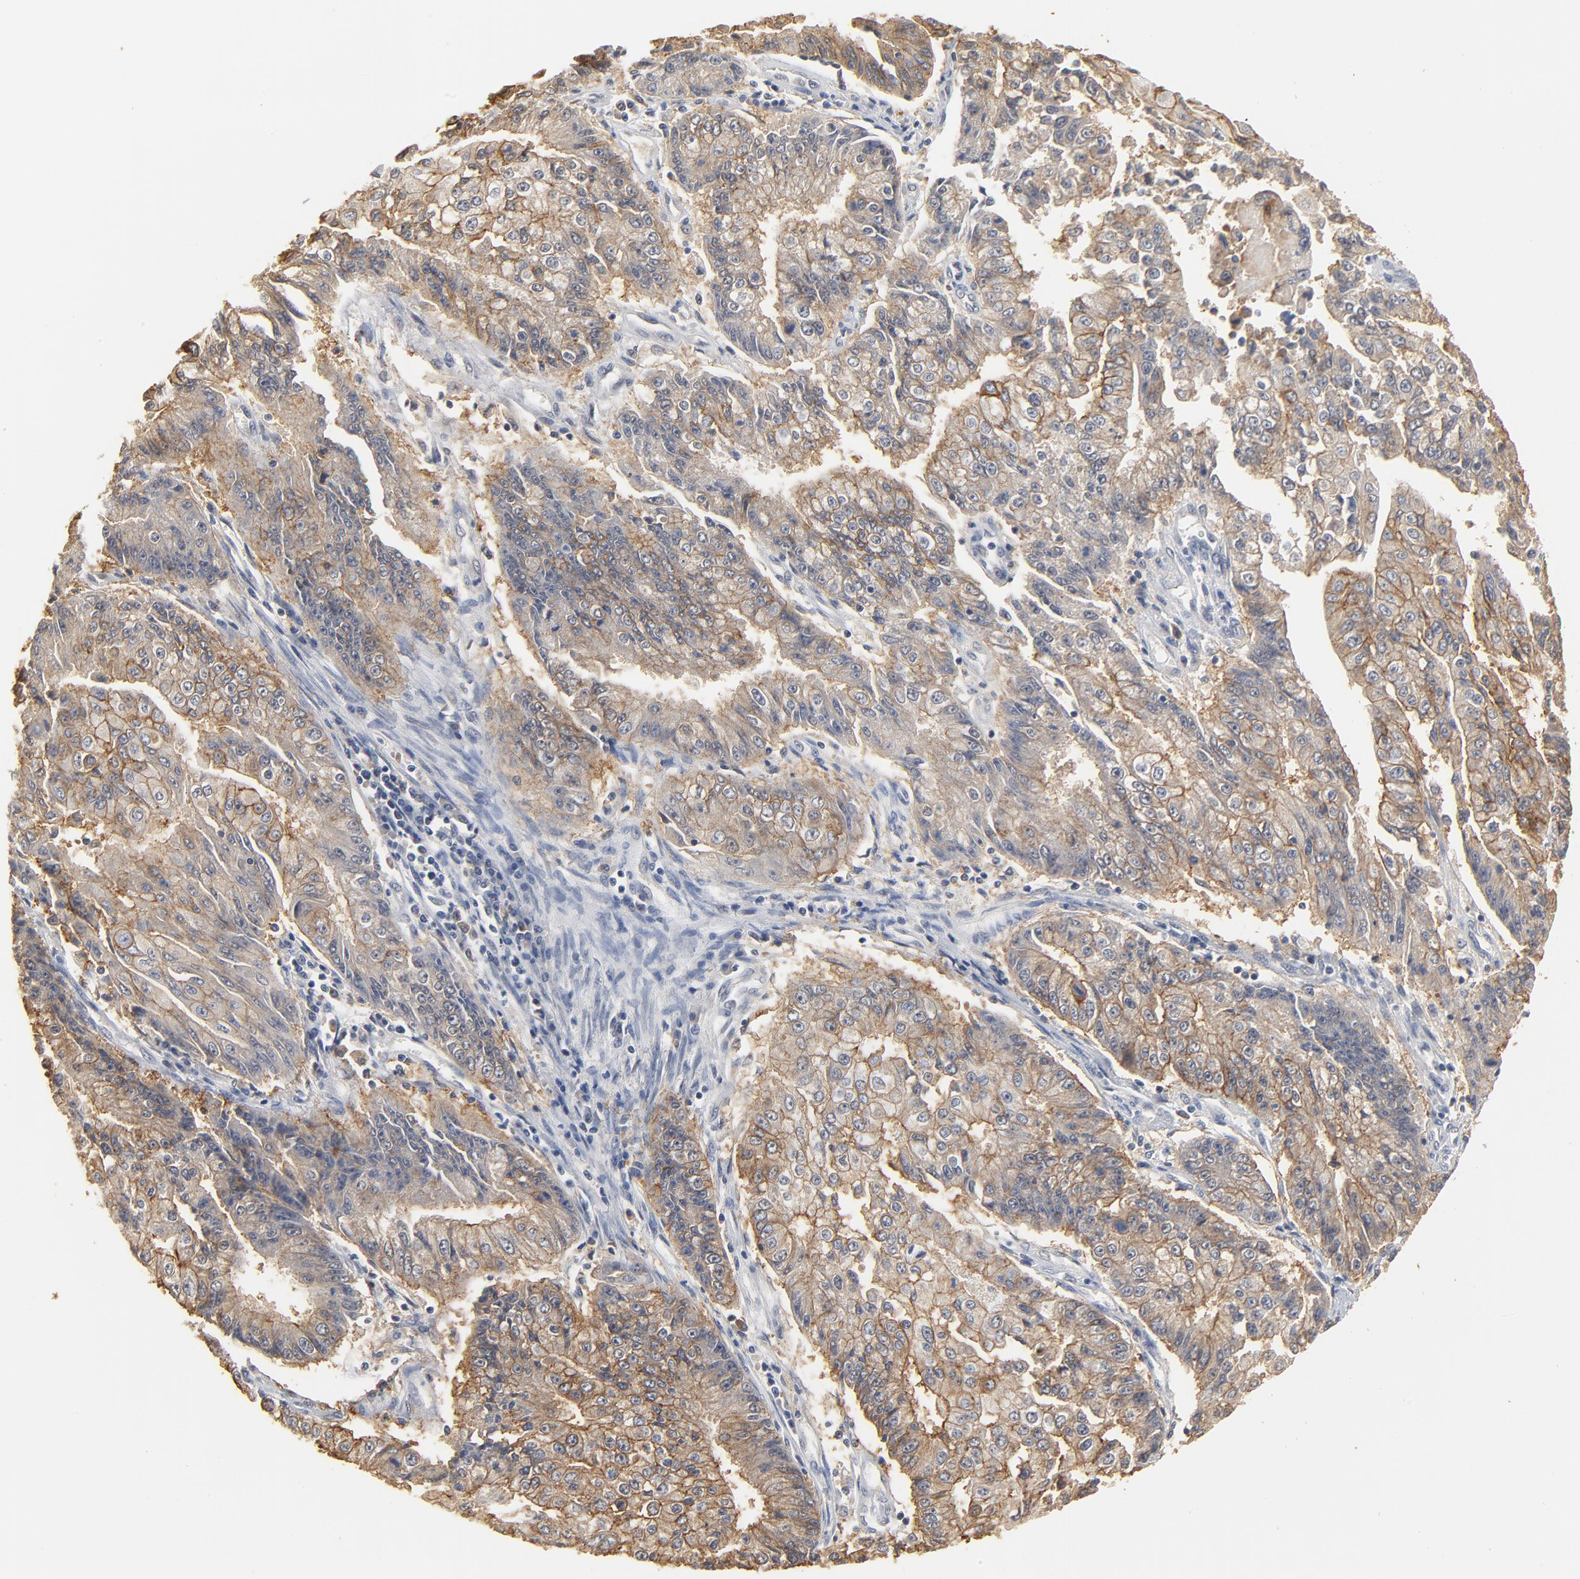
{"staining": {"intensity": "weak", "quantity": ">75%", "location": "cytoplasmic/membranous"}, "tissue": "endometrial cancer", "cell_type": "Tumor cells", "image_type": "cancer", "snomed": [{"axis": "morphology", "description": "Adenocarcinoma, NOS"}, {"axis": "topography", "description": "Endometrium"}], "caption": "Endometrial cancer (adenocarcinoma) tissue reveals weak cytoplasmic/membranous positivity in approximately >75% of tumor cells", "gene": "EPCAM", "patient": {"sex": "female", "age": 75}}